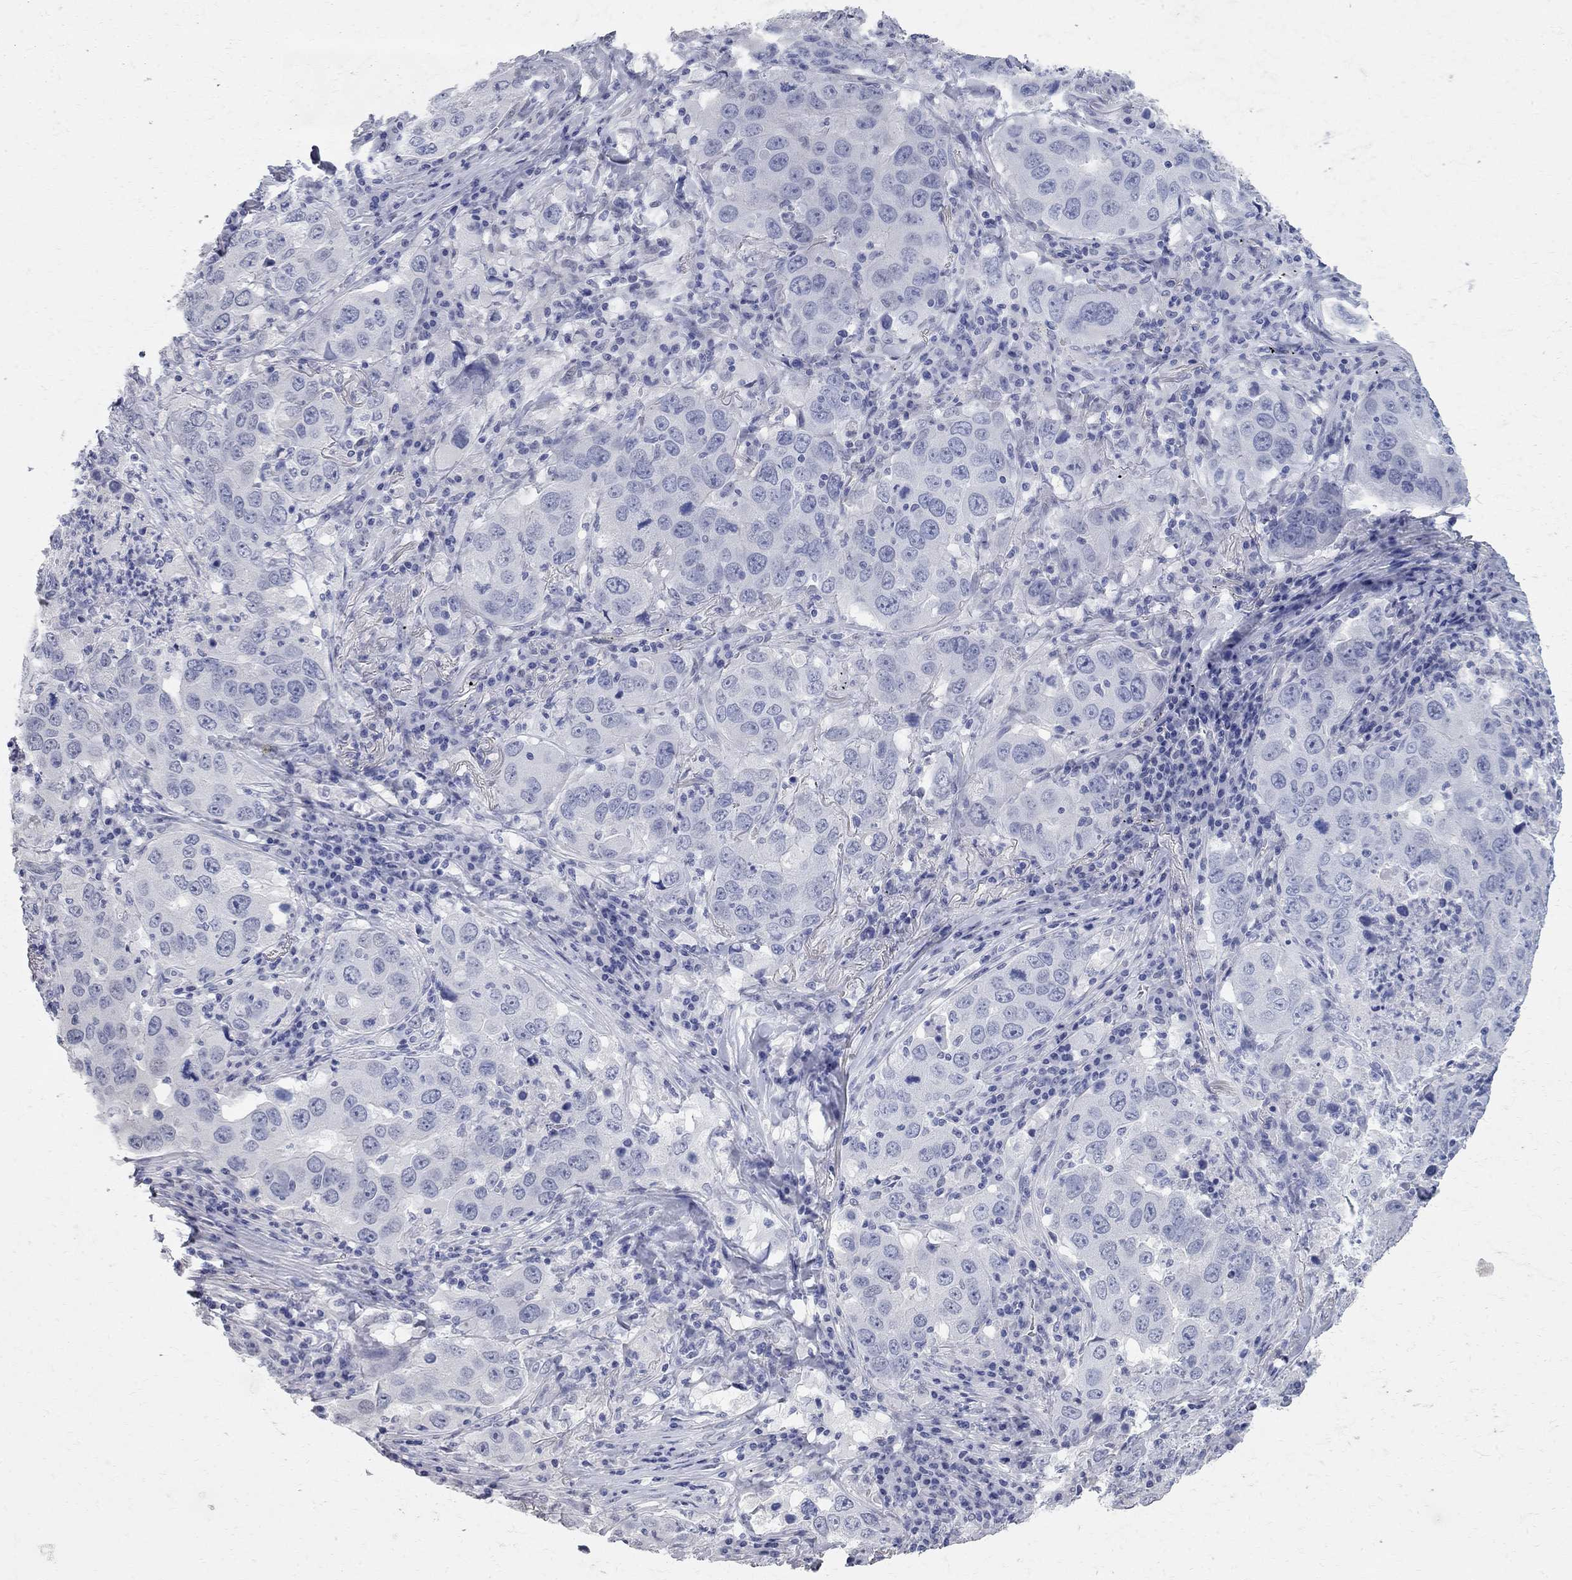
{"staining": {"intensity": "negative", "quantity": "none", "location": "none"}, "tissue": "lung cancer", "cell_type": "Tumor cells", "image_type": "cancer", "snomed": [{"axis": "morphology", "description": "Adenocarcinoma, NOS"}, {"axis": "topography", "description": "Lung"}], "caption": "A micrograph of lung cancer (adenocarcinoma) stained for a protein demonstrates no brown staining in tumor cells.", "gene": "BPIFB1", "patient": {"sex": "male", "age": 73}}